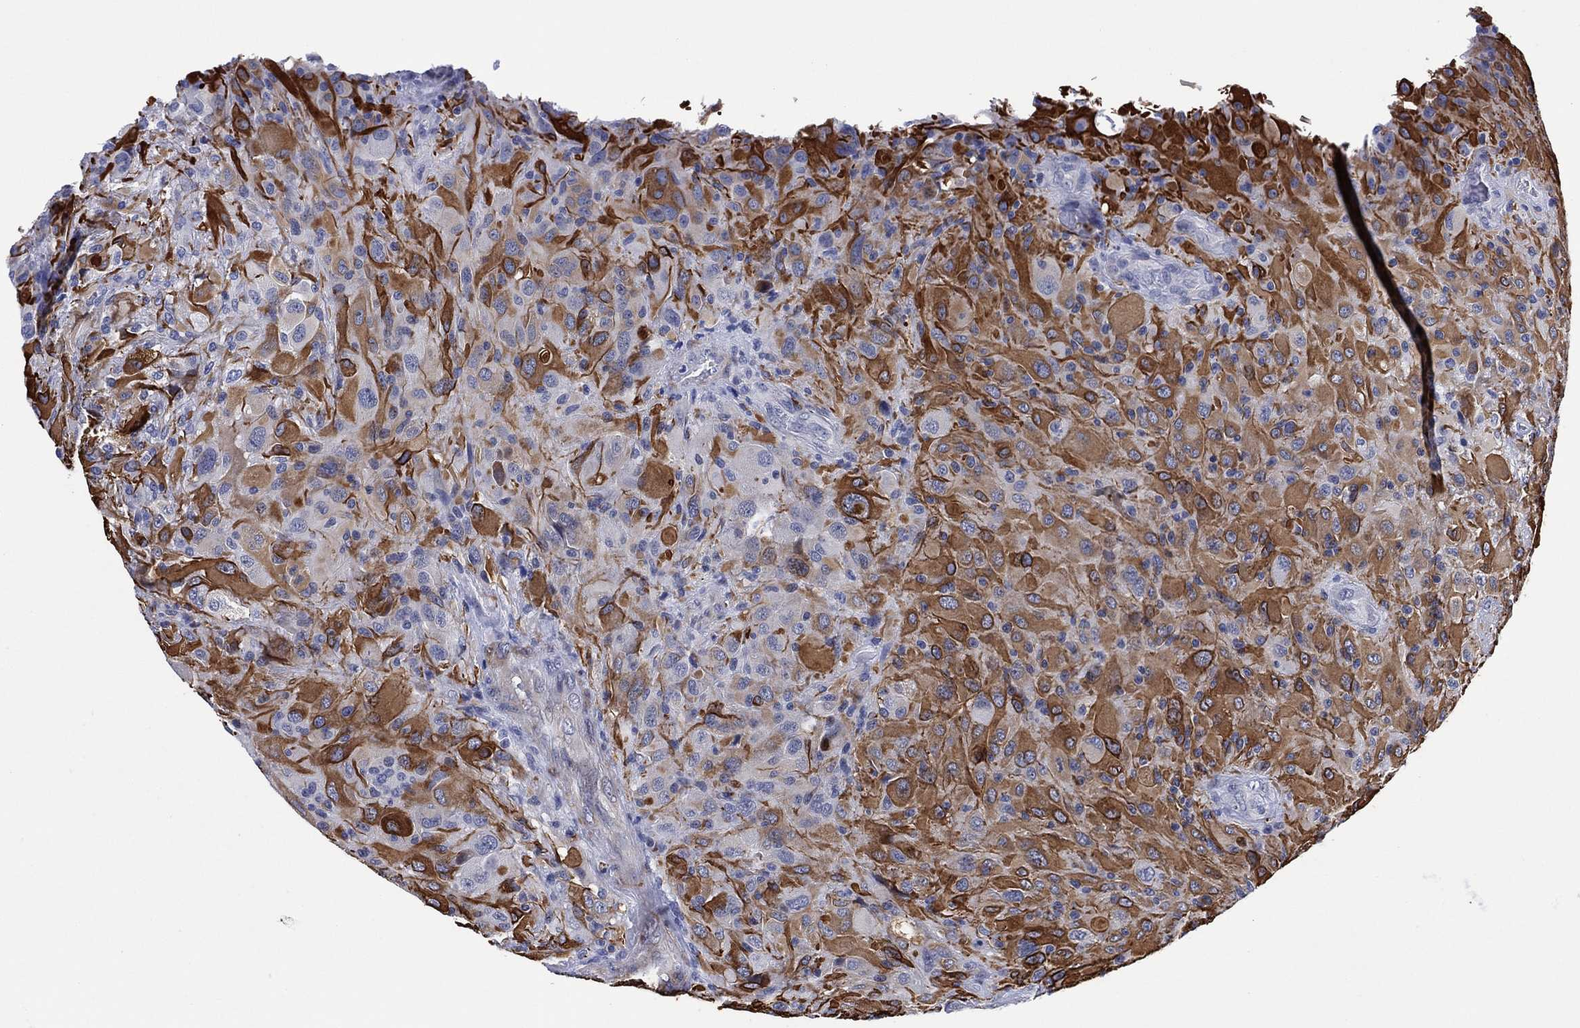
{"staining": {"intensity": "moderate", "quantity": "25%-75%", "location": "cytoplasmic/membranous"}, "tissue": "glioma", "cell_type": "Tumor cells", "image_type": "cancer", "snomed": [{"axis": "morphology", "description": "Glioma, malignant, High grade"}, {"axis": "topography", "description": "Cerebral cortex"}], "caption": "The photomicrograph reveals immunohistochemical staining of high-grade glioma (malignant). There is moderate cytoplasmic/membranous expression is appreciated in approximately 25%-75% of tumor cells.", "gene": "CLIP3", "patient": {"sex": "male", "age": 35}}